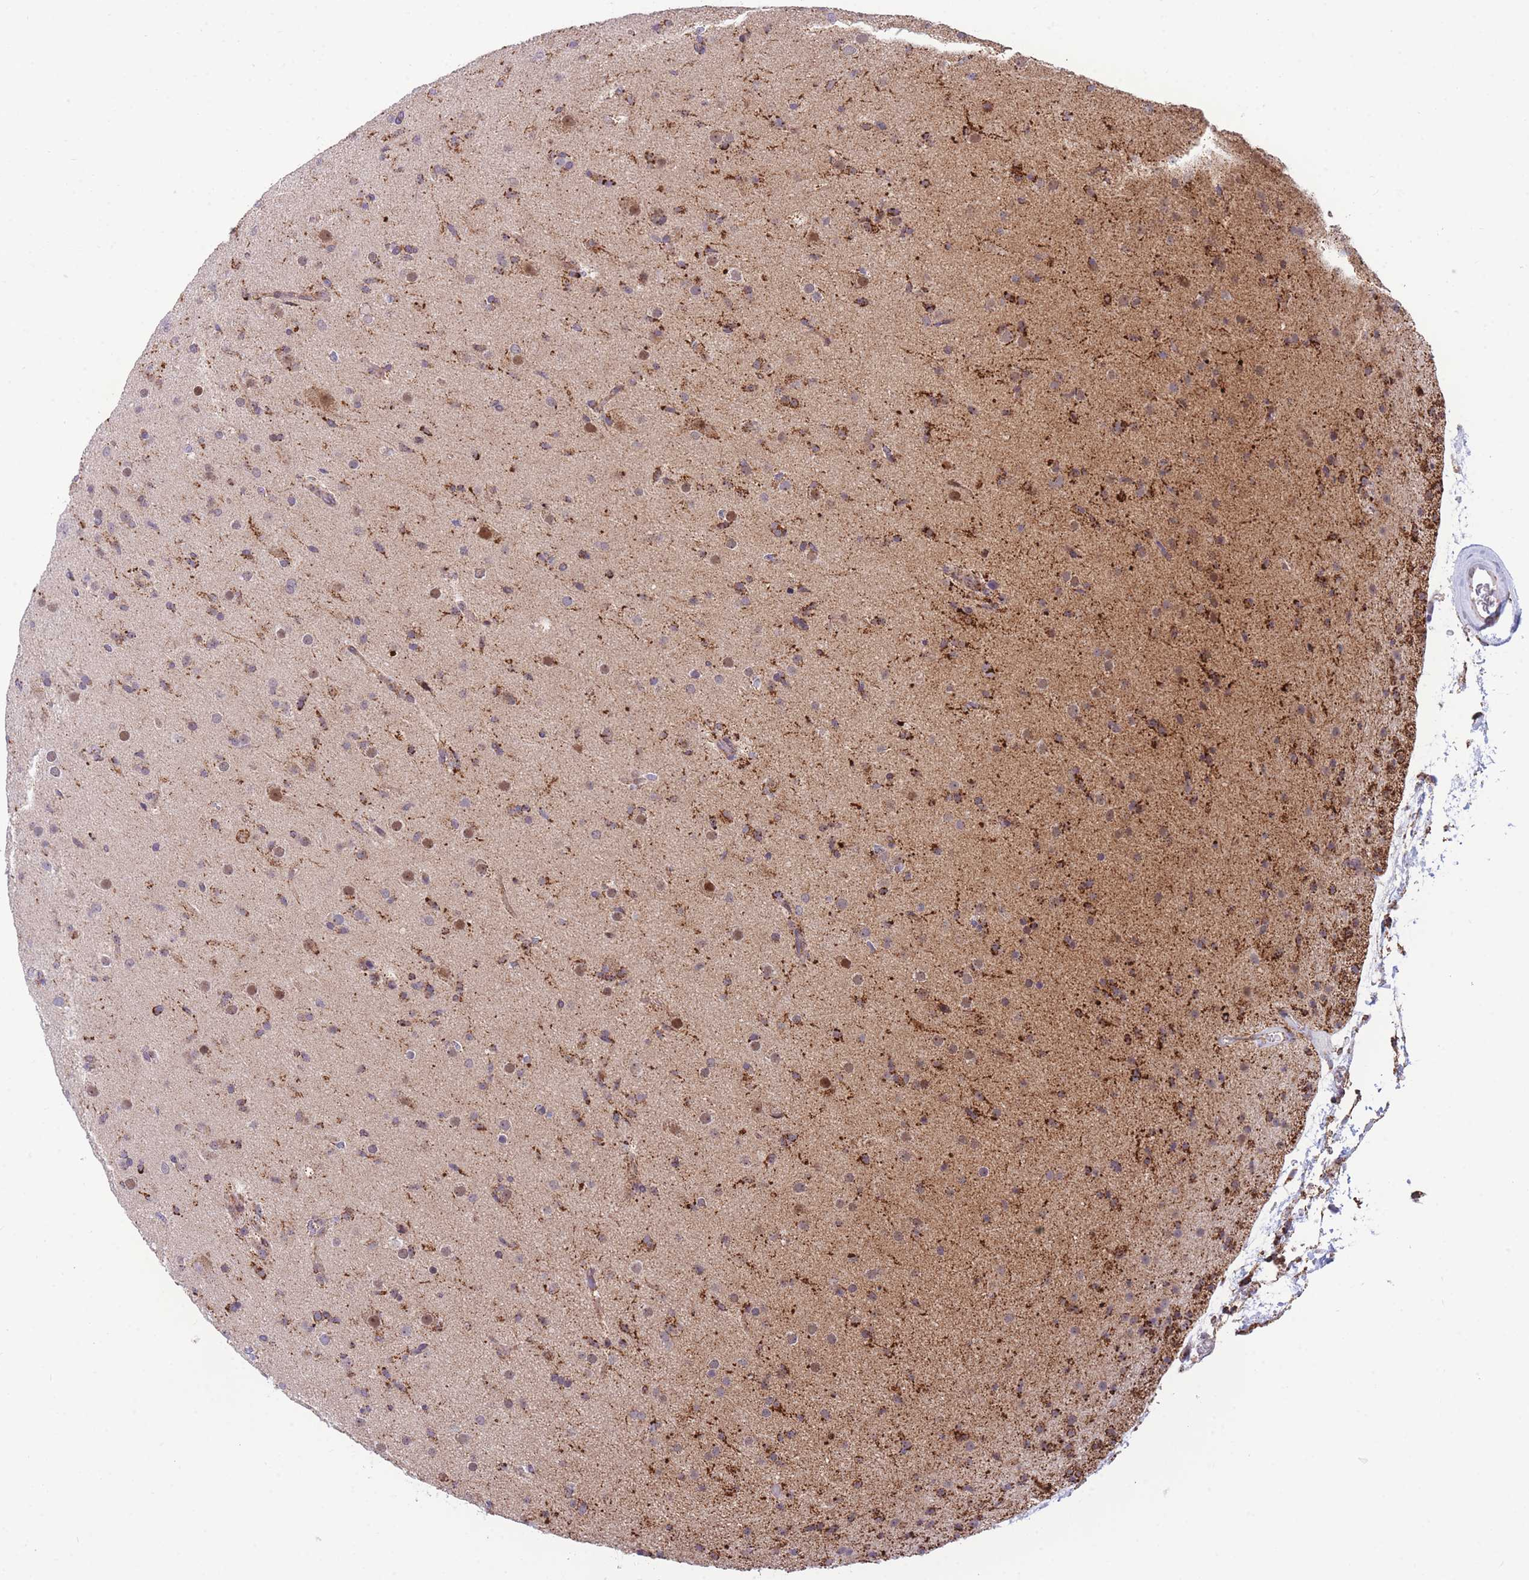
{"staining": {"intensity": "moderate", "quantity": "<25%", "location": "cytoplasmic/membranous"}, "tissue": "glioma", "cell_type": "Tumor cells", "image_type": "cancer", "snomed": [{"axis": "morphology", "description": "Glioma, malignant, Low grade"}, {"axis": "topography", "description": "Brain"}], "caption": "DAB (3,3'-diaminobenzidine) immunohistochemical staining of malignant glioma (low-grade) shows moderate cytoplasmic/membranous protein expression in approximately <25% of tumor cells. Using DAB (brown) and hematoxylin (blue) stains, captured at high magnification using brightfield microscopy.", "gene": "DDX49", "patient": {"sex": "male", "age": 65}}